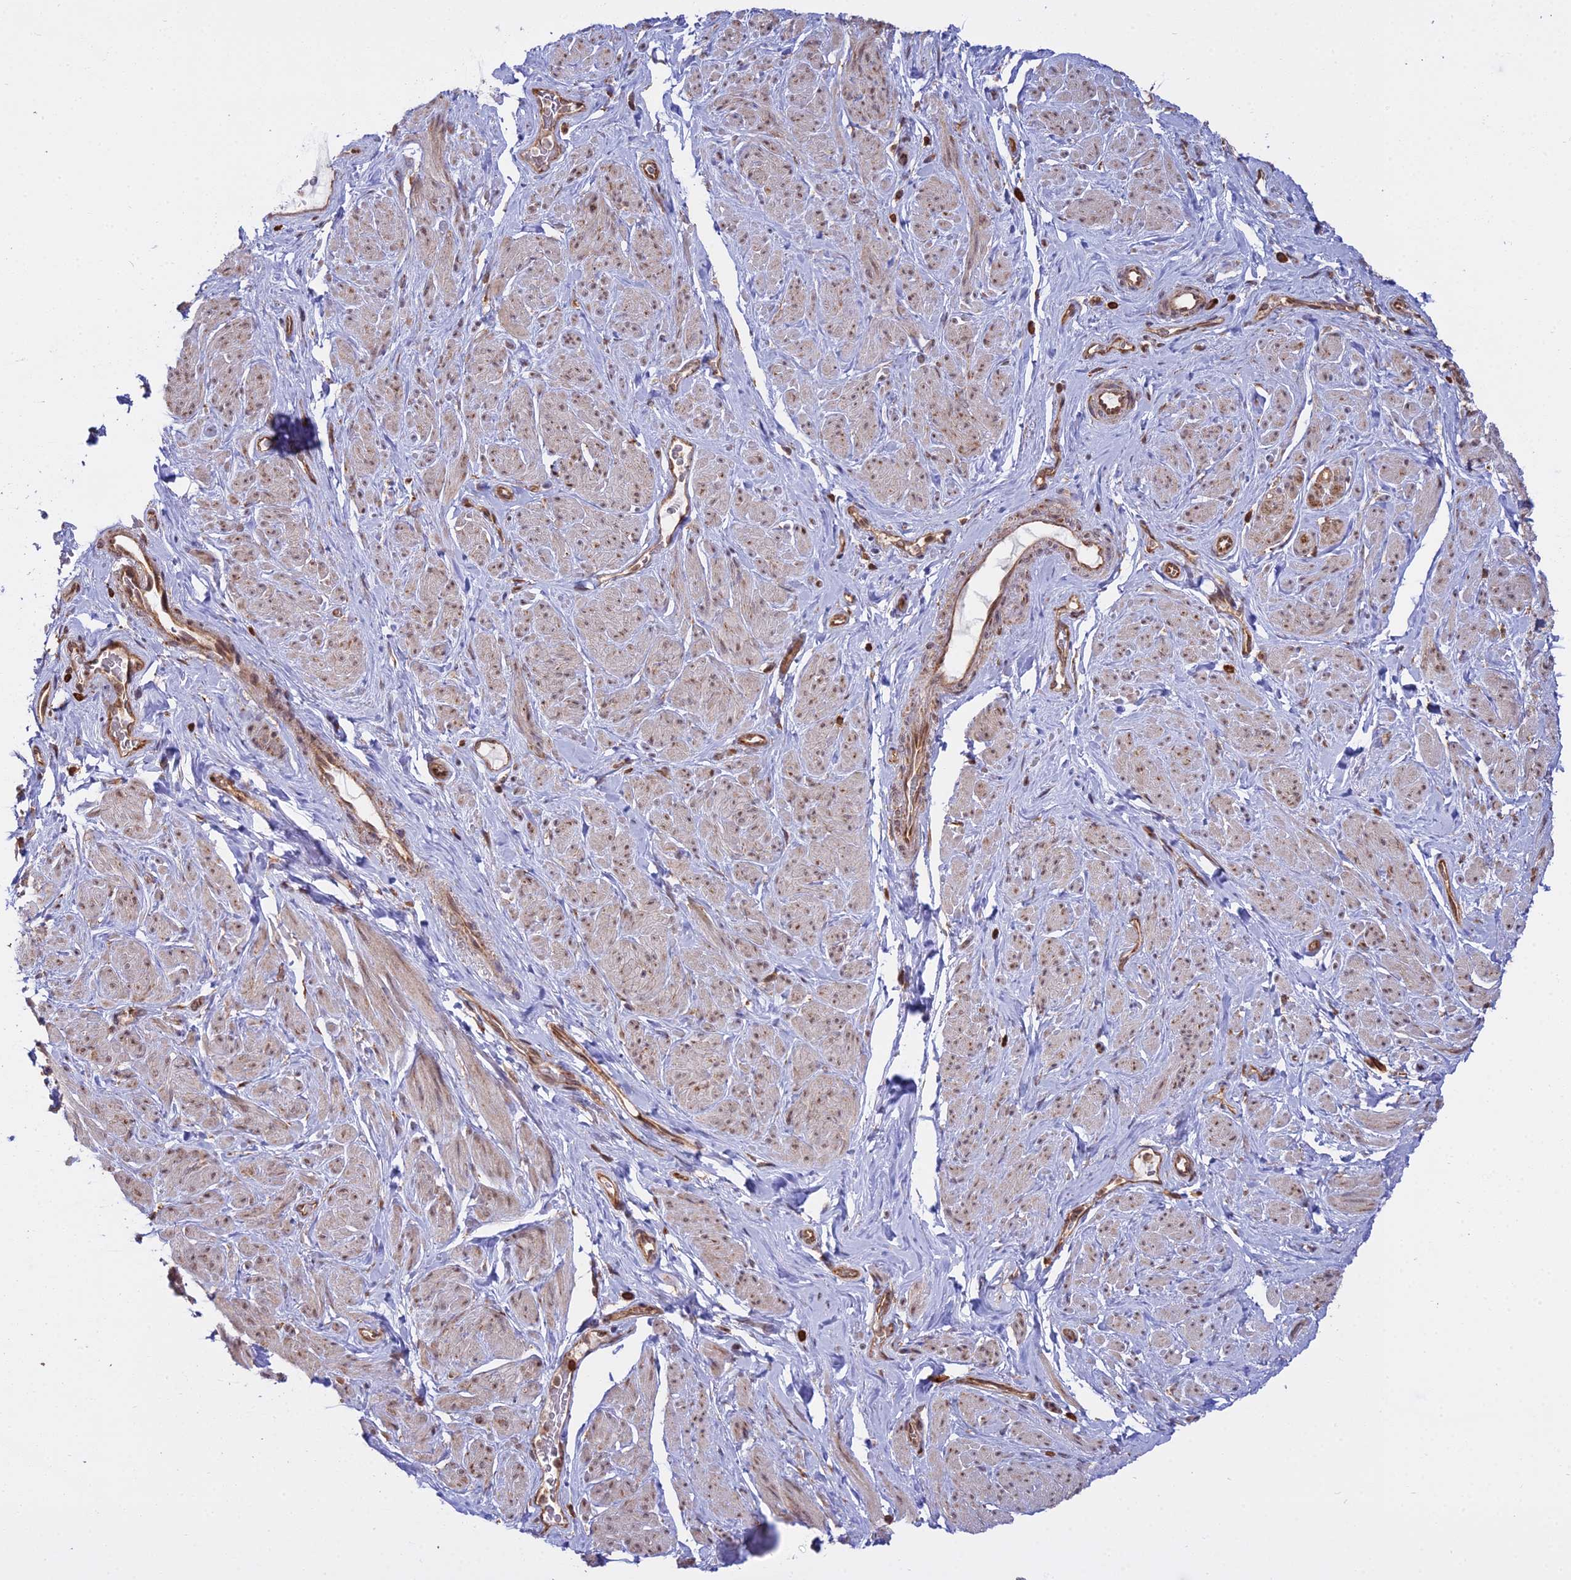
{"staining": {"intensity": "moderate", "quantity": "25%-75%", "location": "cytoplasmic/membranous"}, "tissue": "smooth muscle", "cell_type": "Smooth muscle cells", "image_type": "normal", "snomed": [{"axis": "morphology", "description": "Normal tissue, NOS"}, {"axis": "topography", "description": "Smooth muscle"}, {"axis": "topography", "description": "Peripheral nerve tissue"}], "caption": "An image showing moderate cytoplasmic/membranous expression in approximately 25%-75% of smooth muscle cells in benign smooth muscle, as visualized by brown immunohistochemical staining.", "gene": "RPL26", "patient": {"sex": "male", "age": 69}}